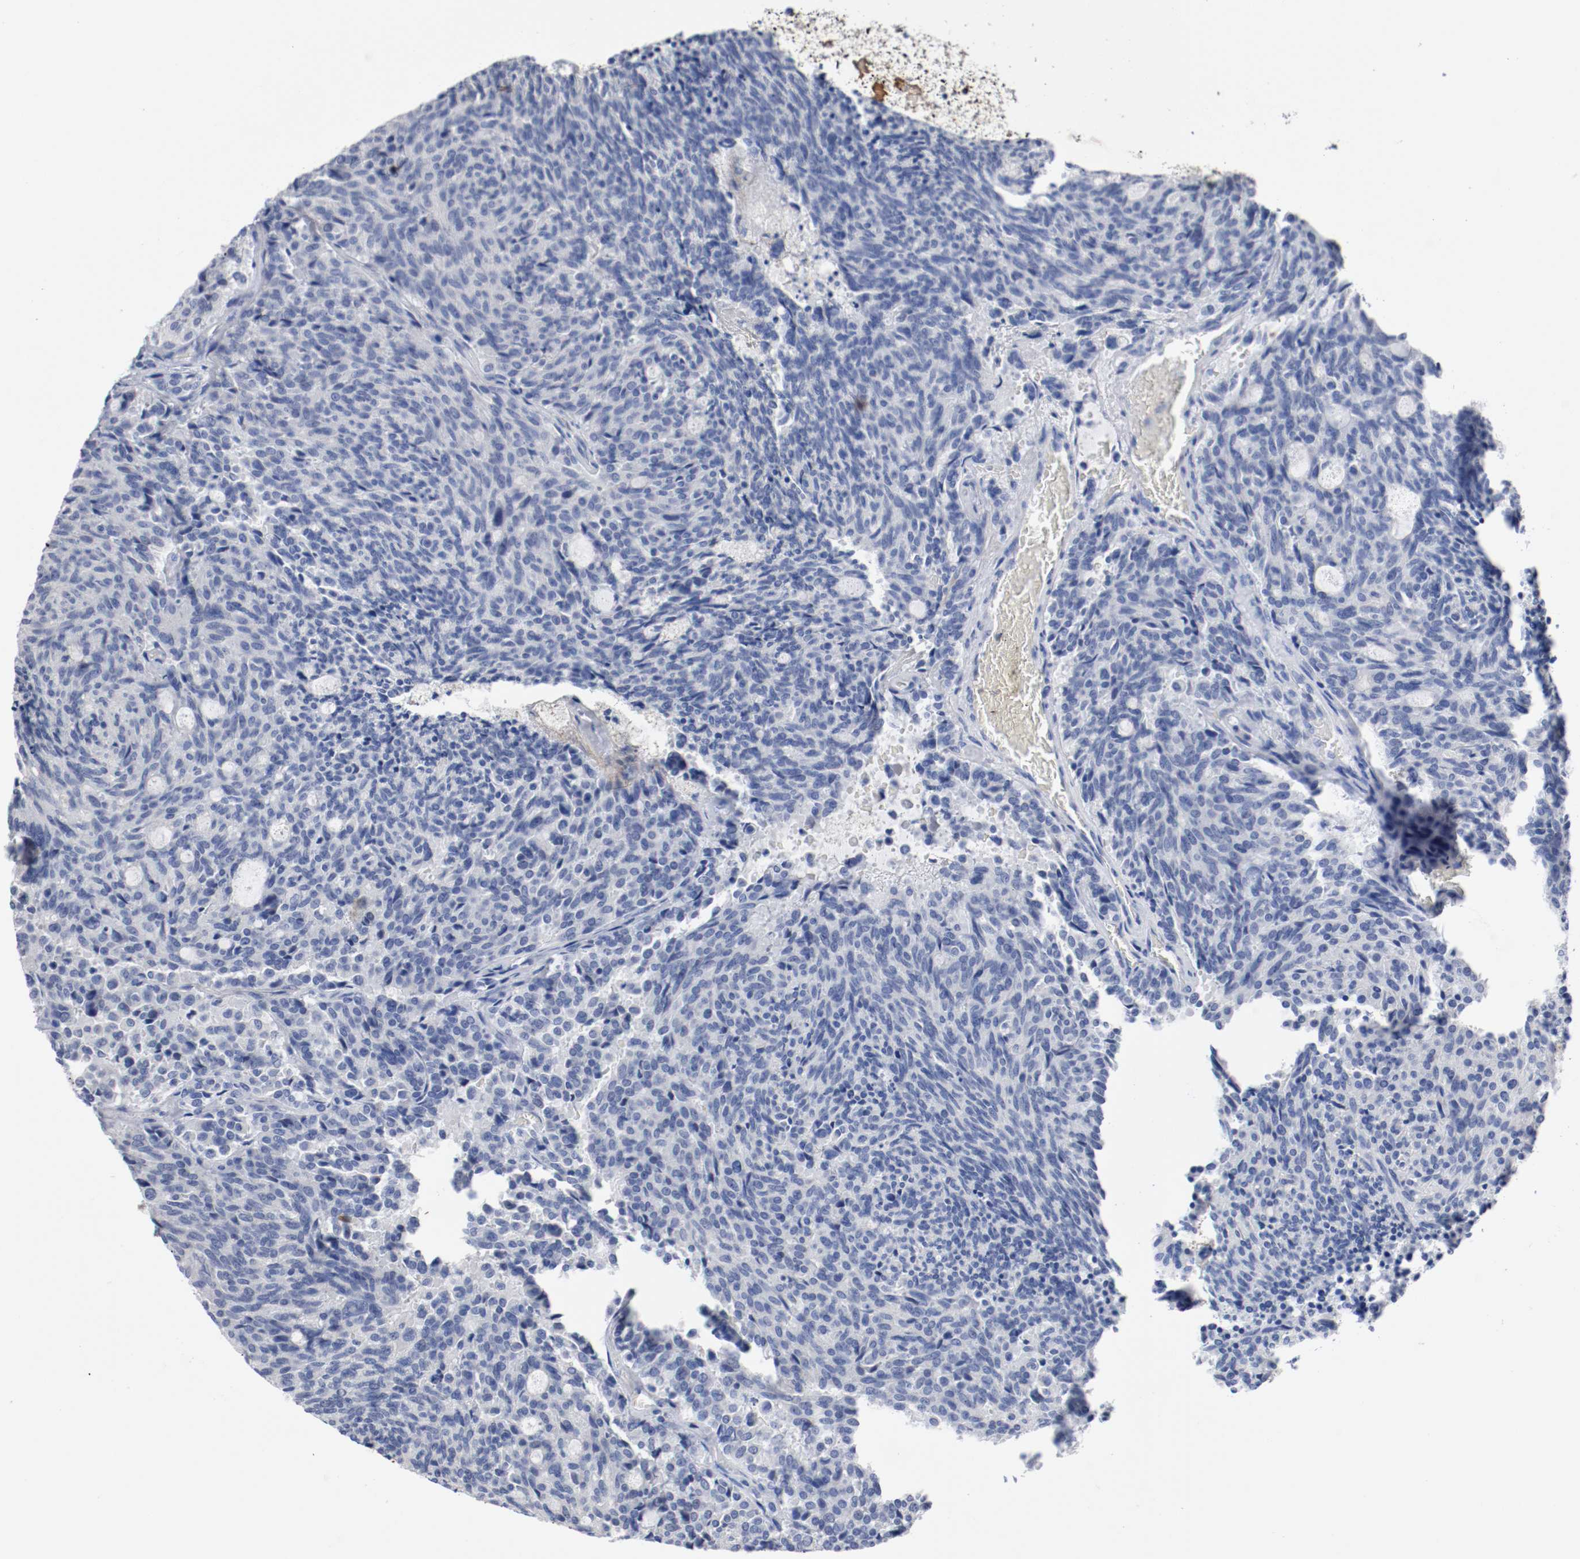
{"staining": {"intensity": "negative", "quantity": "none", "location": "none"}, "tissue": "carcinoid", "cell_type": "Tumor cells", "image_type": "cancer", "snomed": [{"axis": "morphology", "description": "Carcinoid, malignant, NOS"}, {"axis": "topography", "description": "Pancreas"}], "caption": "Tumor cells show no significant protein staining in carcinoid (malignant).", "gene": "TNC", "patient": {"sex": "female", "age": 54}}